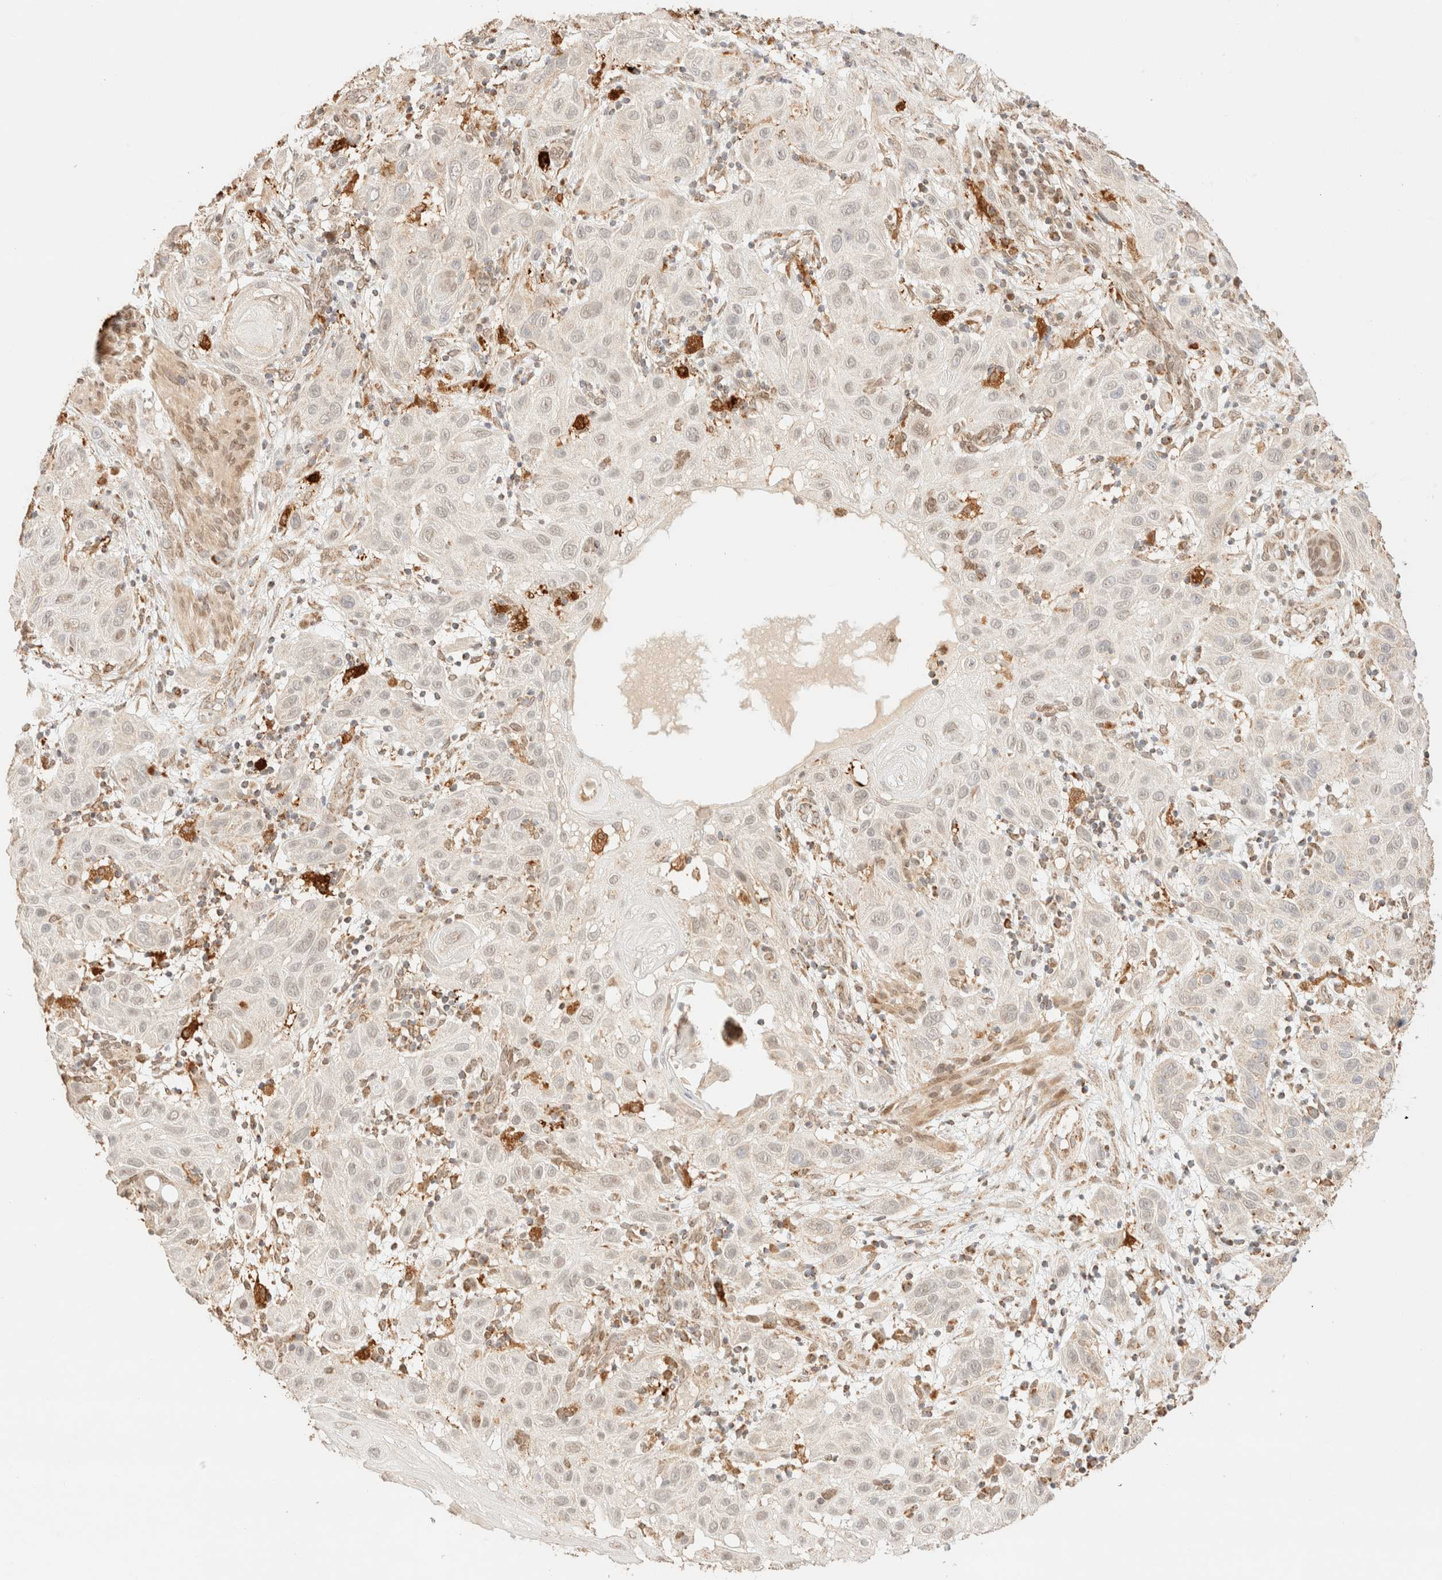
{"staining": {"intensity": "negative", "quantity": "none", "location": "none"}, "tissue": "skin cancer", "cell_type": "Tumor cells", "image_type": "cancer", "snomed": [{"axis": "morphology", "description": "Normal tissue, NOS"}, {"axis": "morphology", "description": "Squamous cell carcinoma, NOS"}, {"axis": "topography", "description": "Skin"}], "caption": "Human squamous cell carcinoma (skin) stained for a protein using immunohistochemistry exhibits no staining in tumor cells.", "gene": "TACO1", "patient": {"sex": "female", "age": 96}}